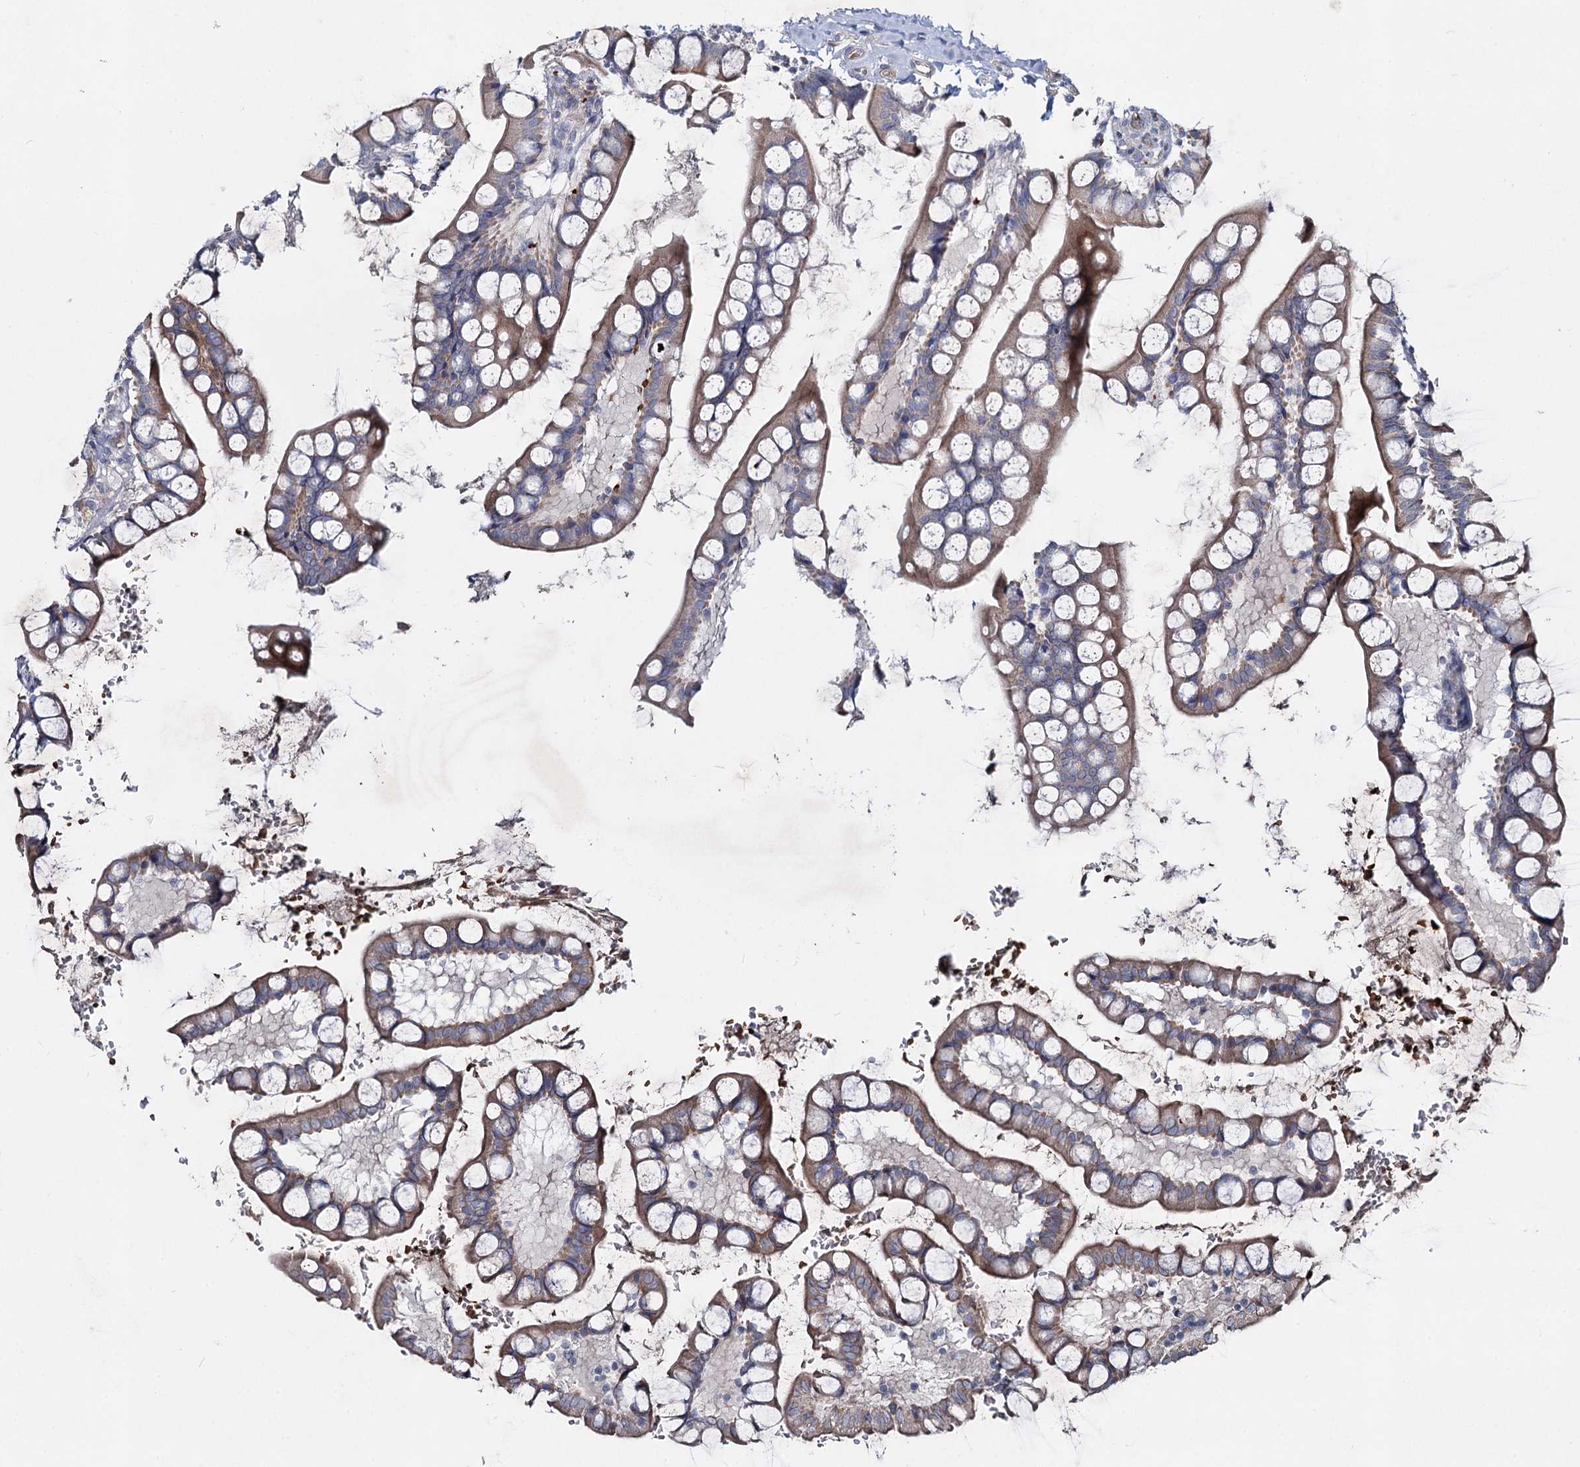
{"staining": {"intensity": "moderate", "quantity": ">75%", "location": "cytoplasmic/membranous"}, "tissue": "small intestine", "cell_type": "Glandular cells", "image_type": "normal", "snomed": [{"axis": "morphology", "description": "Normal tissue, NOS"}, {"axis": "topography", "description": "Small intestine"}], "caption": "Small intestine stained with immunohistochemistry (IHC) demonstrates moderate cytoplasmic/membranous positivity in about >75% of glandular cells.", "gene": "RNF6", "patient": {"sex": "male", "age": 52}}